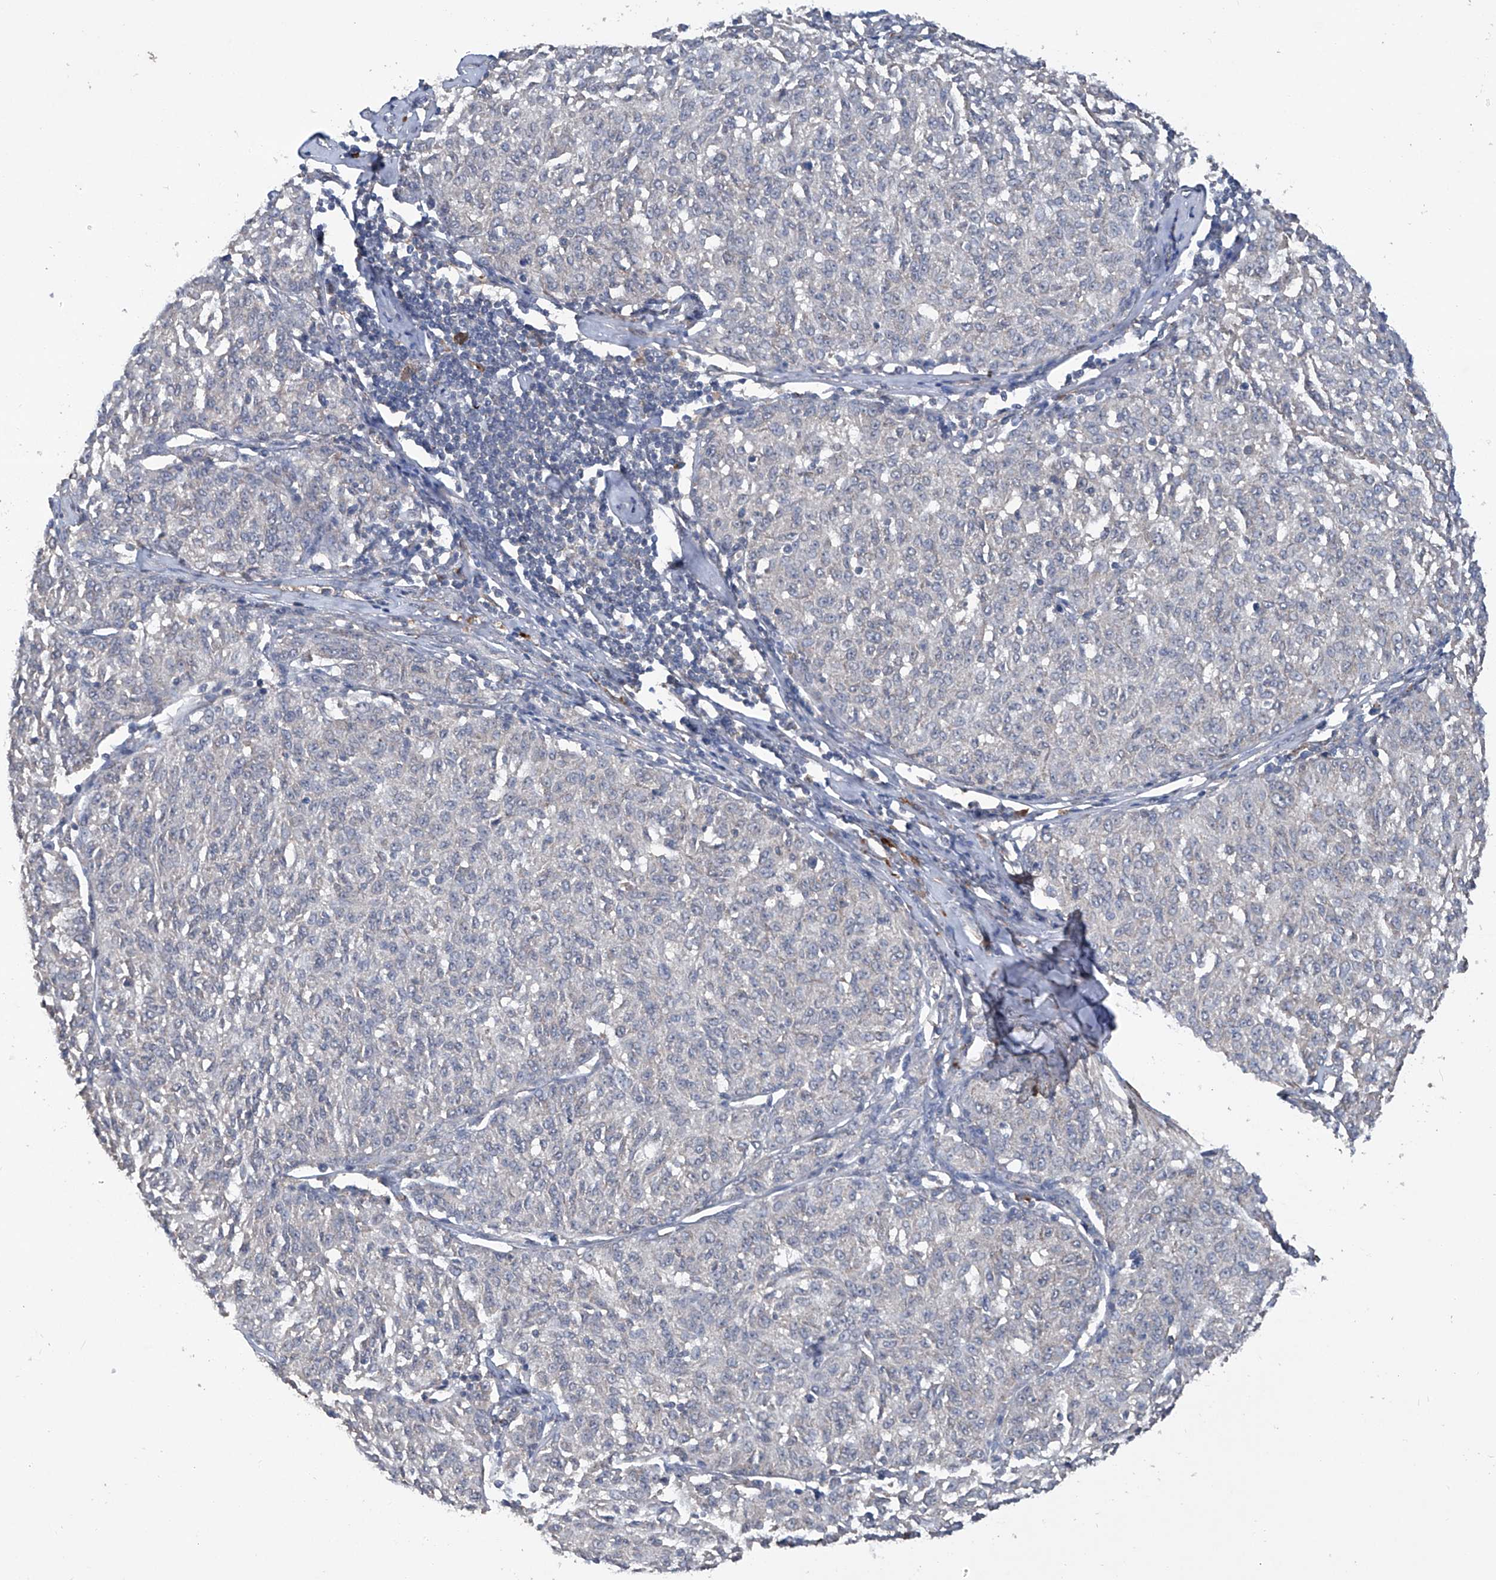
{"staining": {"intensity": "negative", "quantity": "none", "location": "none"}, "tissue": "melanoma", "cell_type": "Tumor cells", "image_type": "cancer", "snomed": [{"axis": "morphology", "description": "Malignant melanoma, NOS"}, {"axis": "topography", "description": "Skin"}], "caption": "Melanoma stained for a protein using immunohistochemistry reveals no positivity tumor cells.", "gene": "PCSK5", "patient": {"sex": "female", "age": 72}}